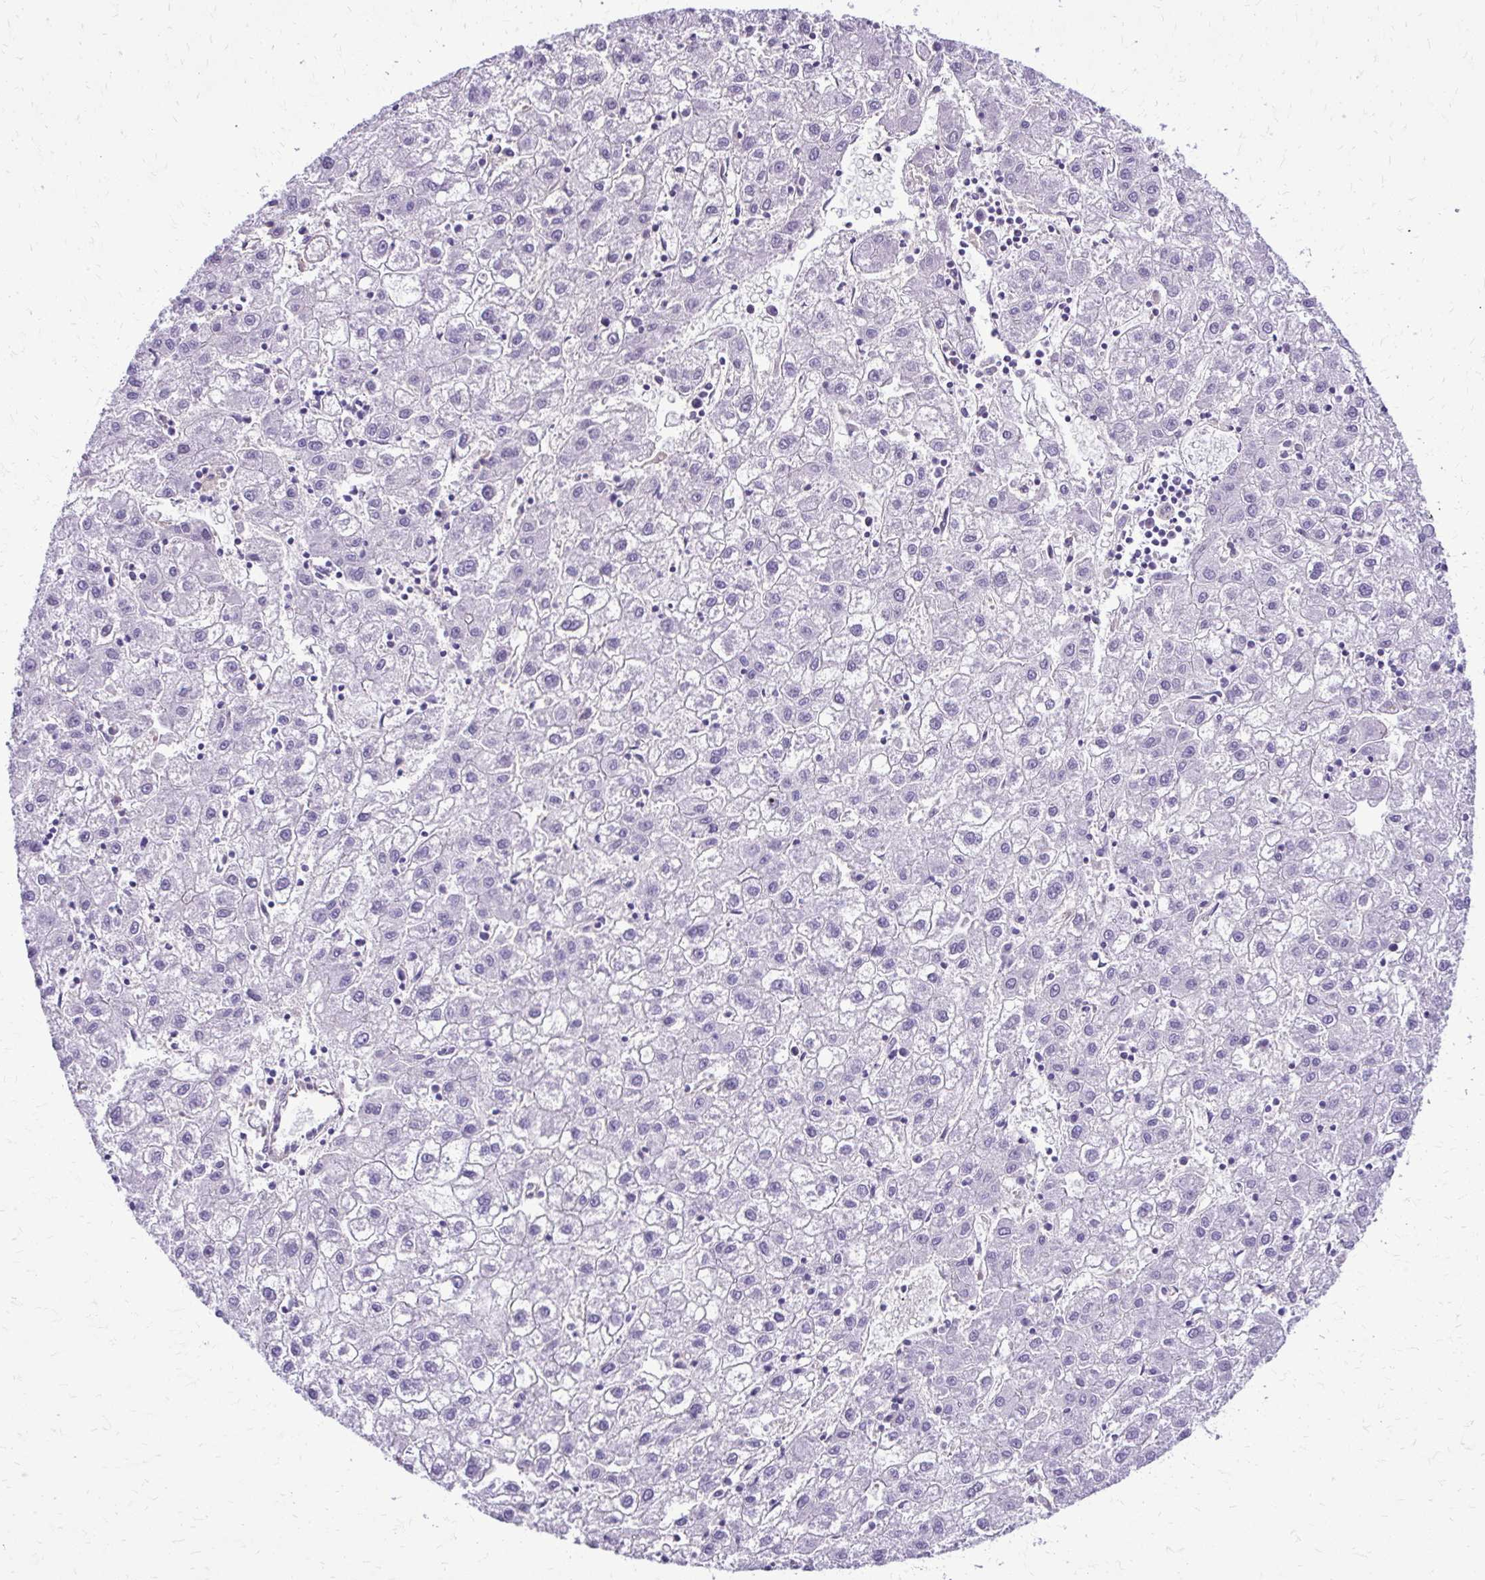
{"staining": {"intensity": "negative", "quantity": "none", "location": "none"}, "tissue": "liver cancer", "cell_type": "Tumor cells", "image_type": "cancer", "snomed": [{"axis": "morphology", "description": "Carcinoma, Hepatocellular, NOS"}, {"axis": "topography", "description": "Liver"}], "caption": "Tumor cells are negative for brown protein staining in hepatocellular carcinoma (liver). (DAB immunohistochemistry, high magnification).", "gene": "RUNDC3B", "patient": {"sex": "male", "age": 72}}